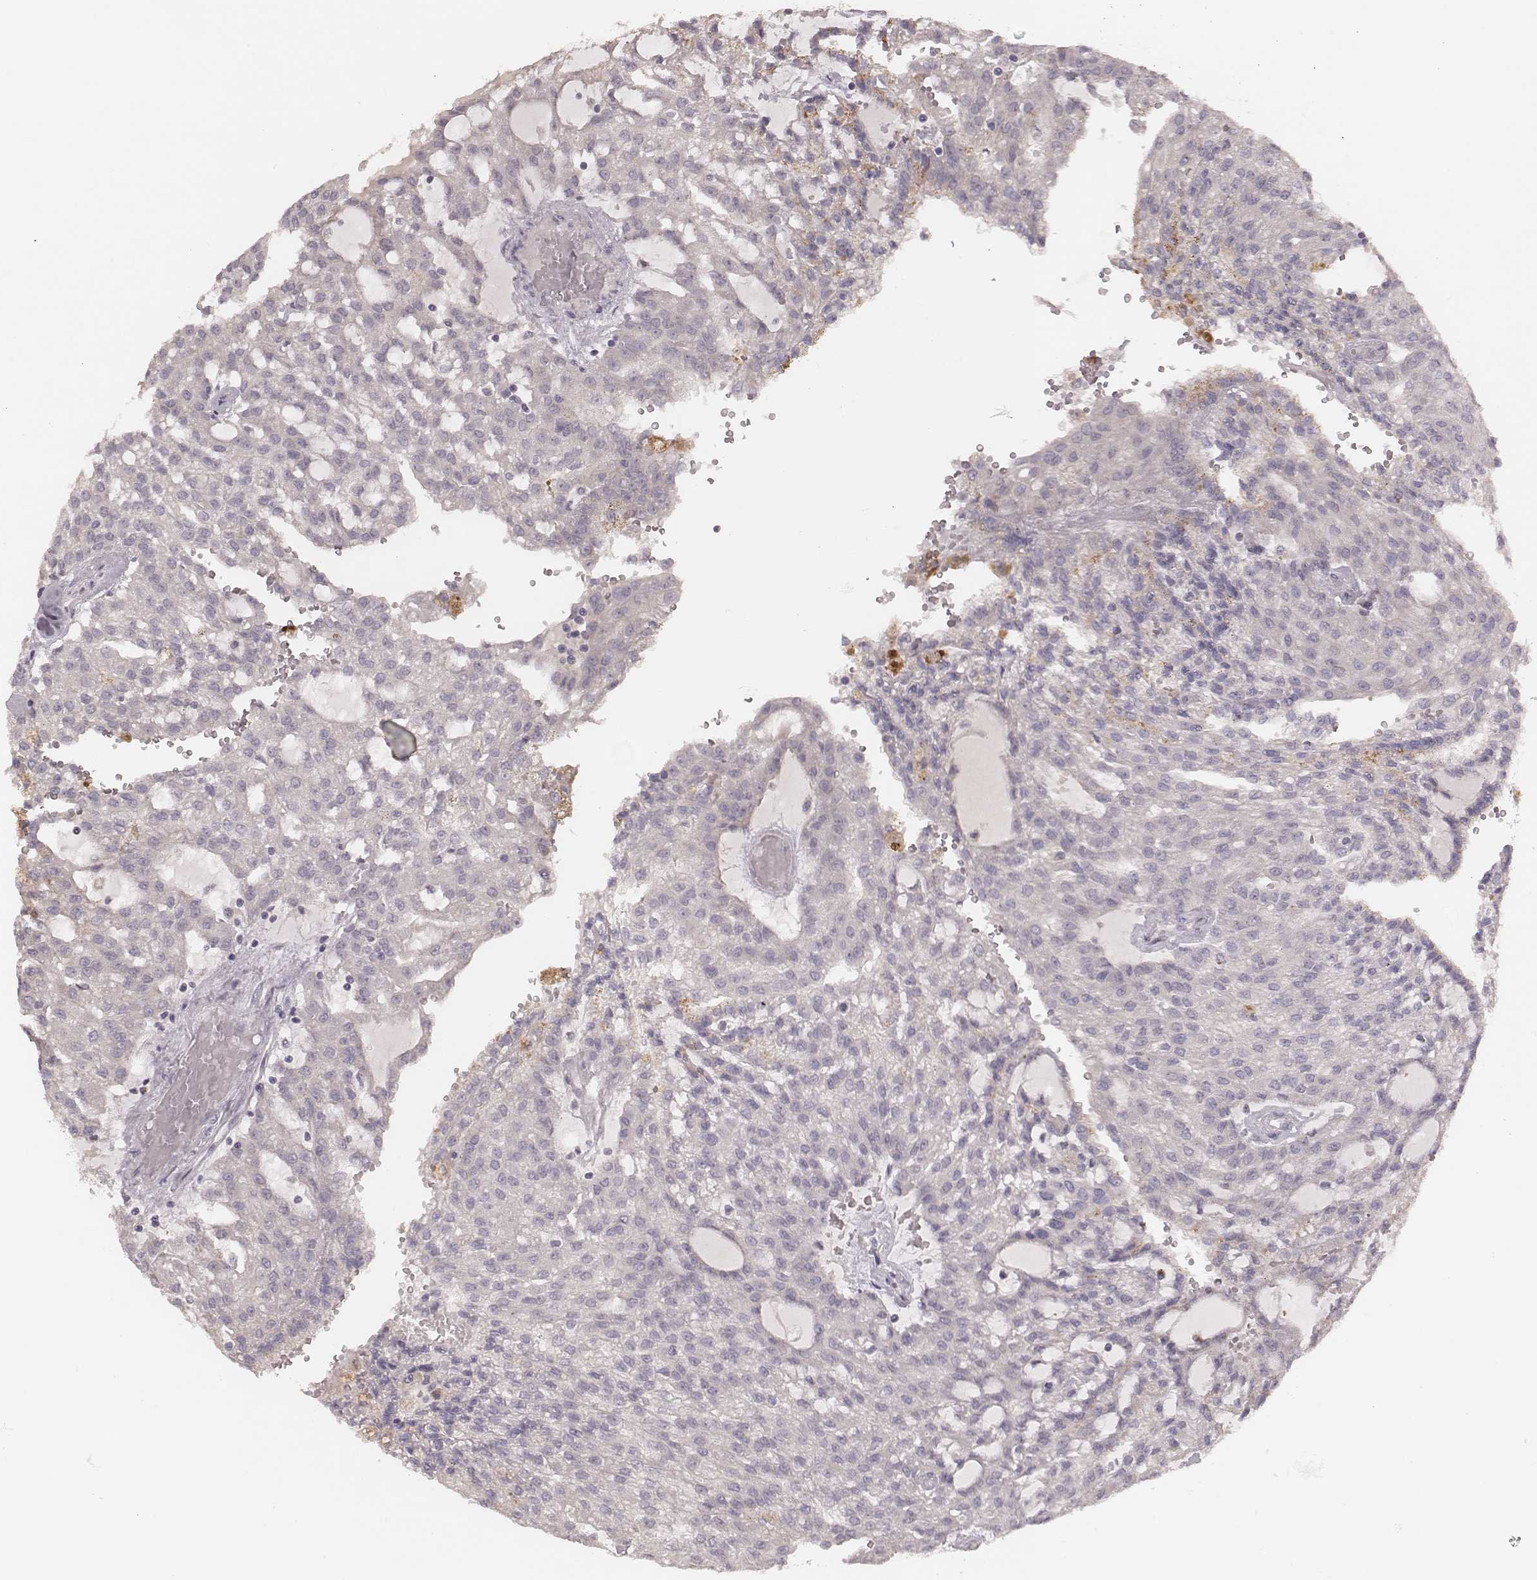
{"staining": {"intensity": "negative", "quantity": "none", "location": "none"}, "tissue": "renal cancer", "cell_type": "Tumor cells", "image_type": "cancer", "snomed": [{"axis": "morphology", "description": "Adenocarcinoma, NOS"}, {"axis": "topography", "description": "Kidney"}], "caption": "Tumor cells are negative for brown protein staining in renal cancer (adenocarcinoma).", "gene": "FAM13B", "patient": {"sex": "male", "age": 63}}